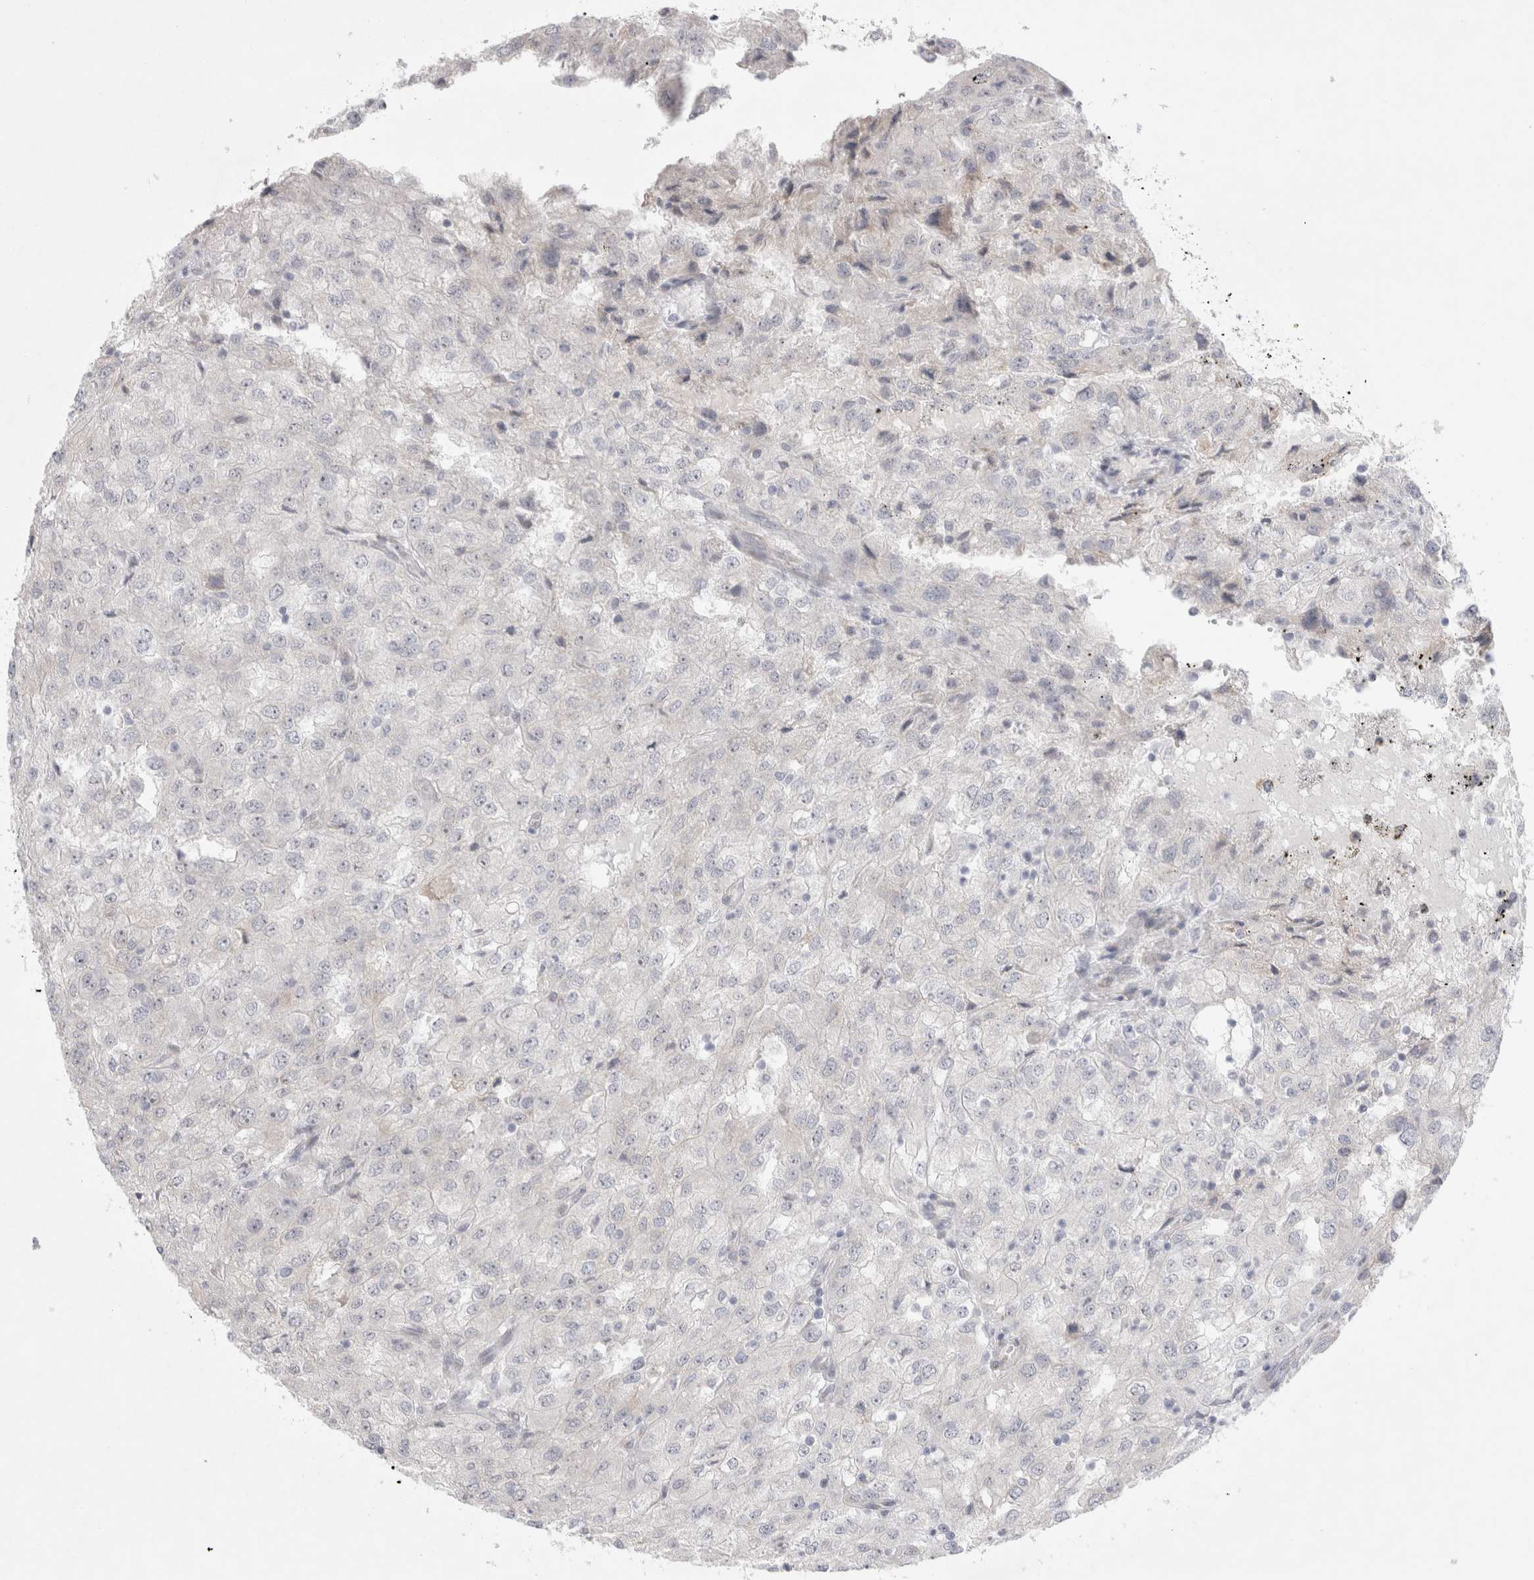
{"staining": {"intensity": "negative", "quantity": "none", "location": "none"}, "tissue": "renal cancer", "cell_type": "Tumor cells", "image_type": "cancer", "snomed": [{"axis": "morphology", "description": "Adenocarcinoma, NOS"}, {"axis": "topography", "description": "Kidney"}], "caption": "The photomicrograph demonstrates no significant staining in tumor cells of renal adenocarcinoma.", "gene": "TRMT1L", "patient": {"sex": "female", "age": 54}}